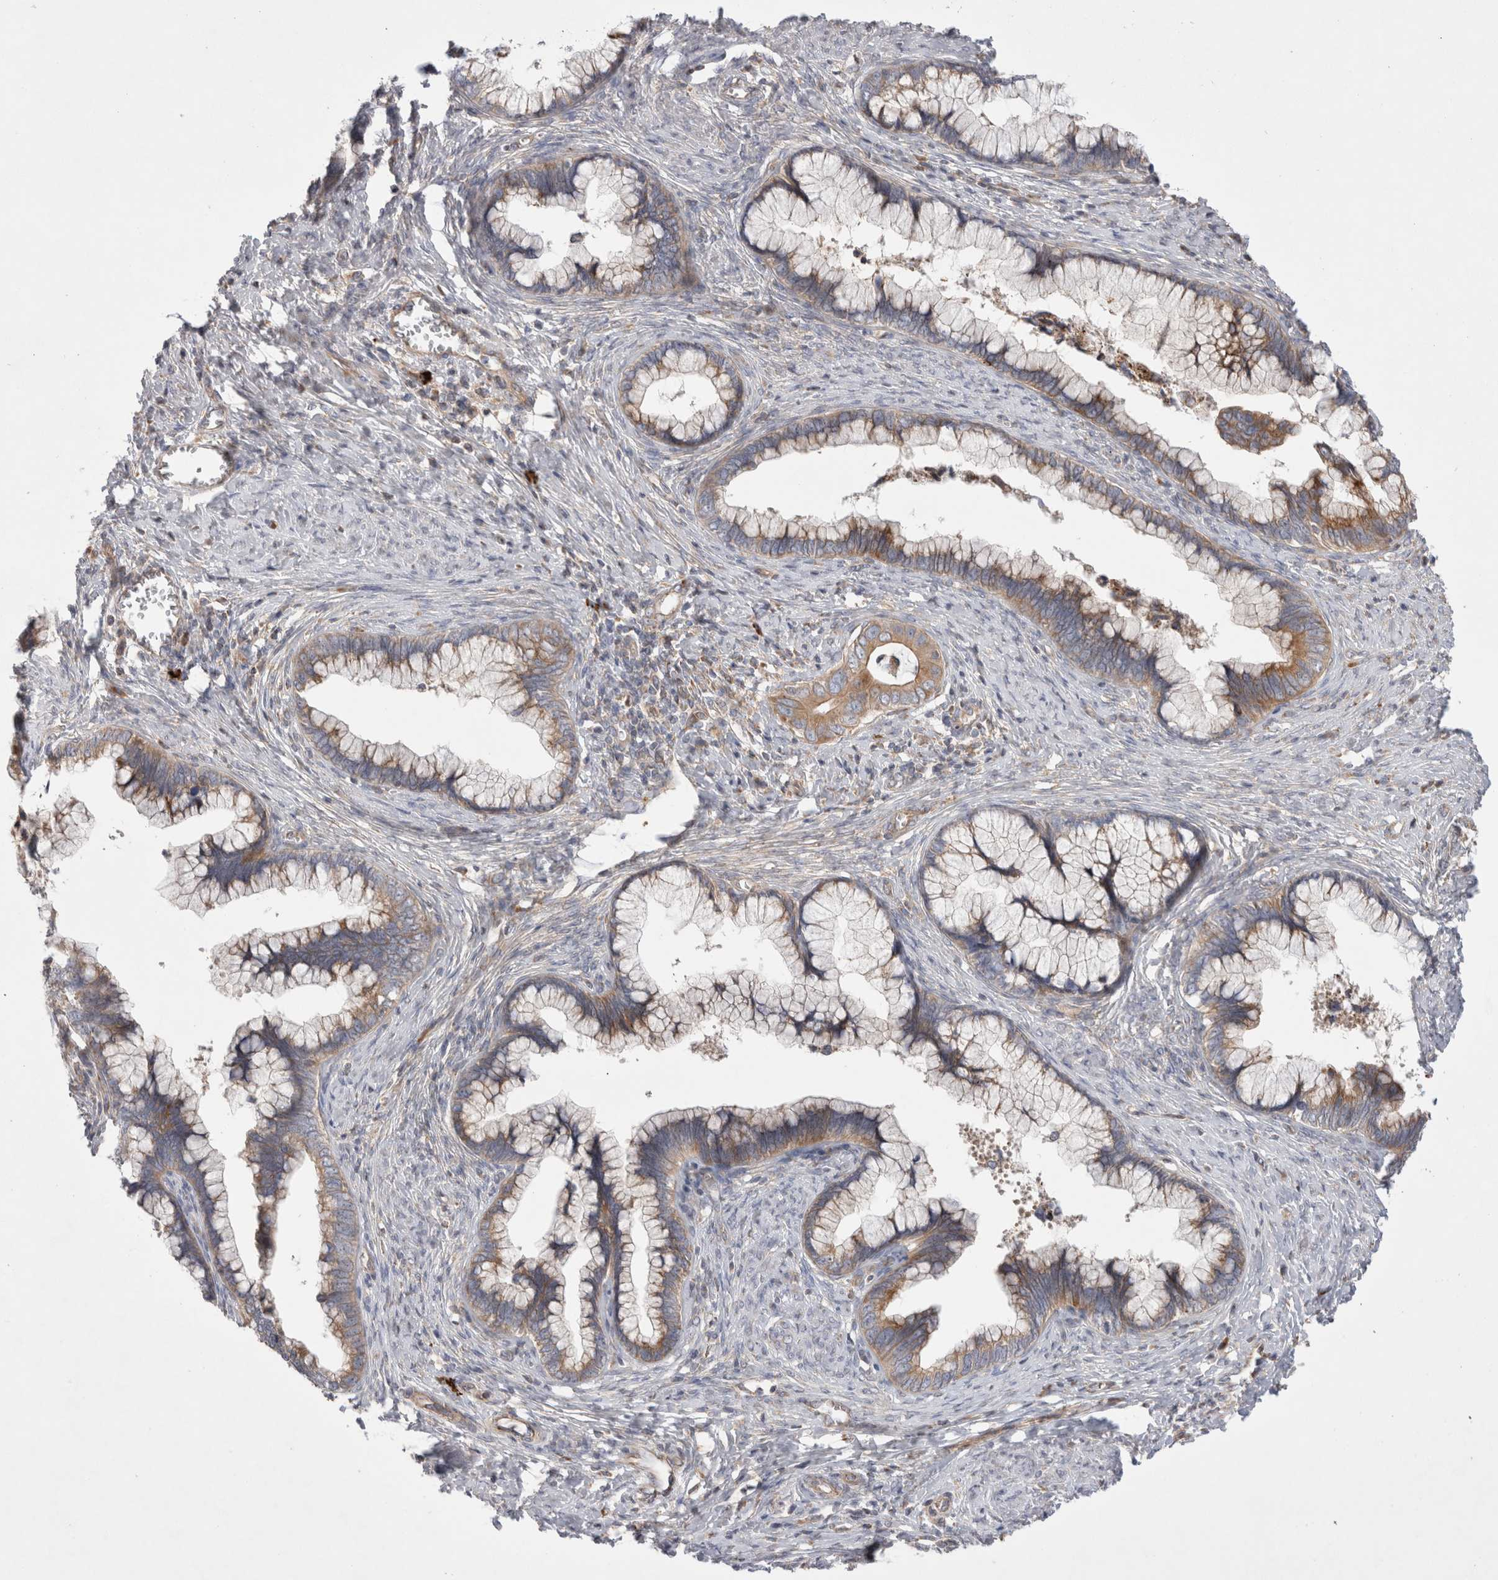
{"staining": {"intensity": "moderate", "quantity": ">75%", "location": "cytoplasmic/membranous"}, "tissue": "cervical cancer", "cell_type": "Tumor cells", "image_type": "cancer", "snomed": [{"axis": "morphology", "description": "Adenocarcinoma, NOS"}, {"axis": "topography", "description": "Cervix"}], "caption": "An image of human cervical adenocarcinoma stained for a protein demonstrates moderate cytoplasmic/membranous brown staining in tumor cells. The staining was performed using DAB to visualize the protein expression in brown, while the nuclei were stained in blue with hematoxylin (Magnification: 20x).", "gene": "TBC1D16", "patient": {"sex": "female", "age": 44}}